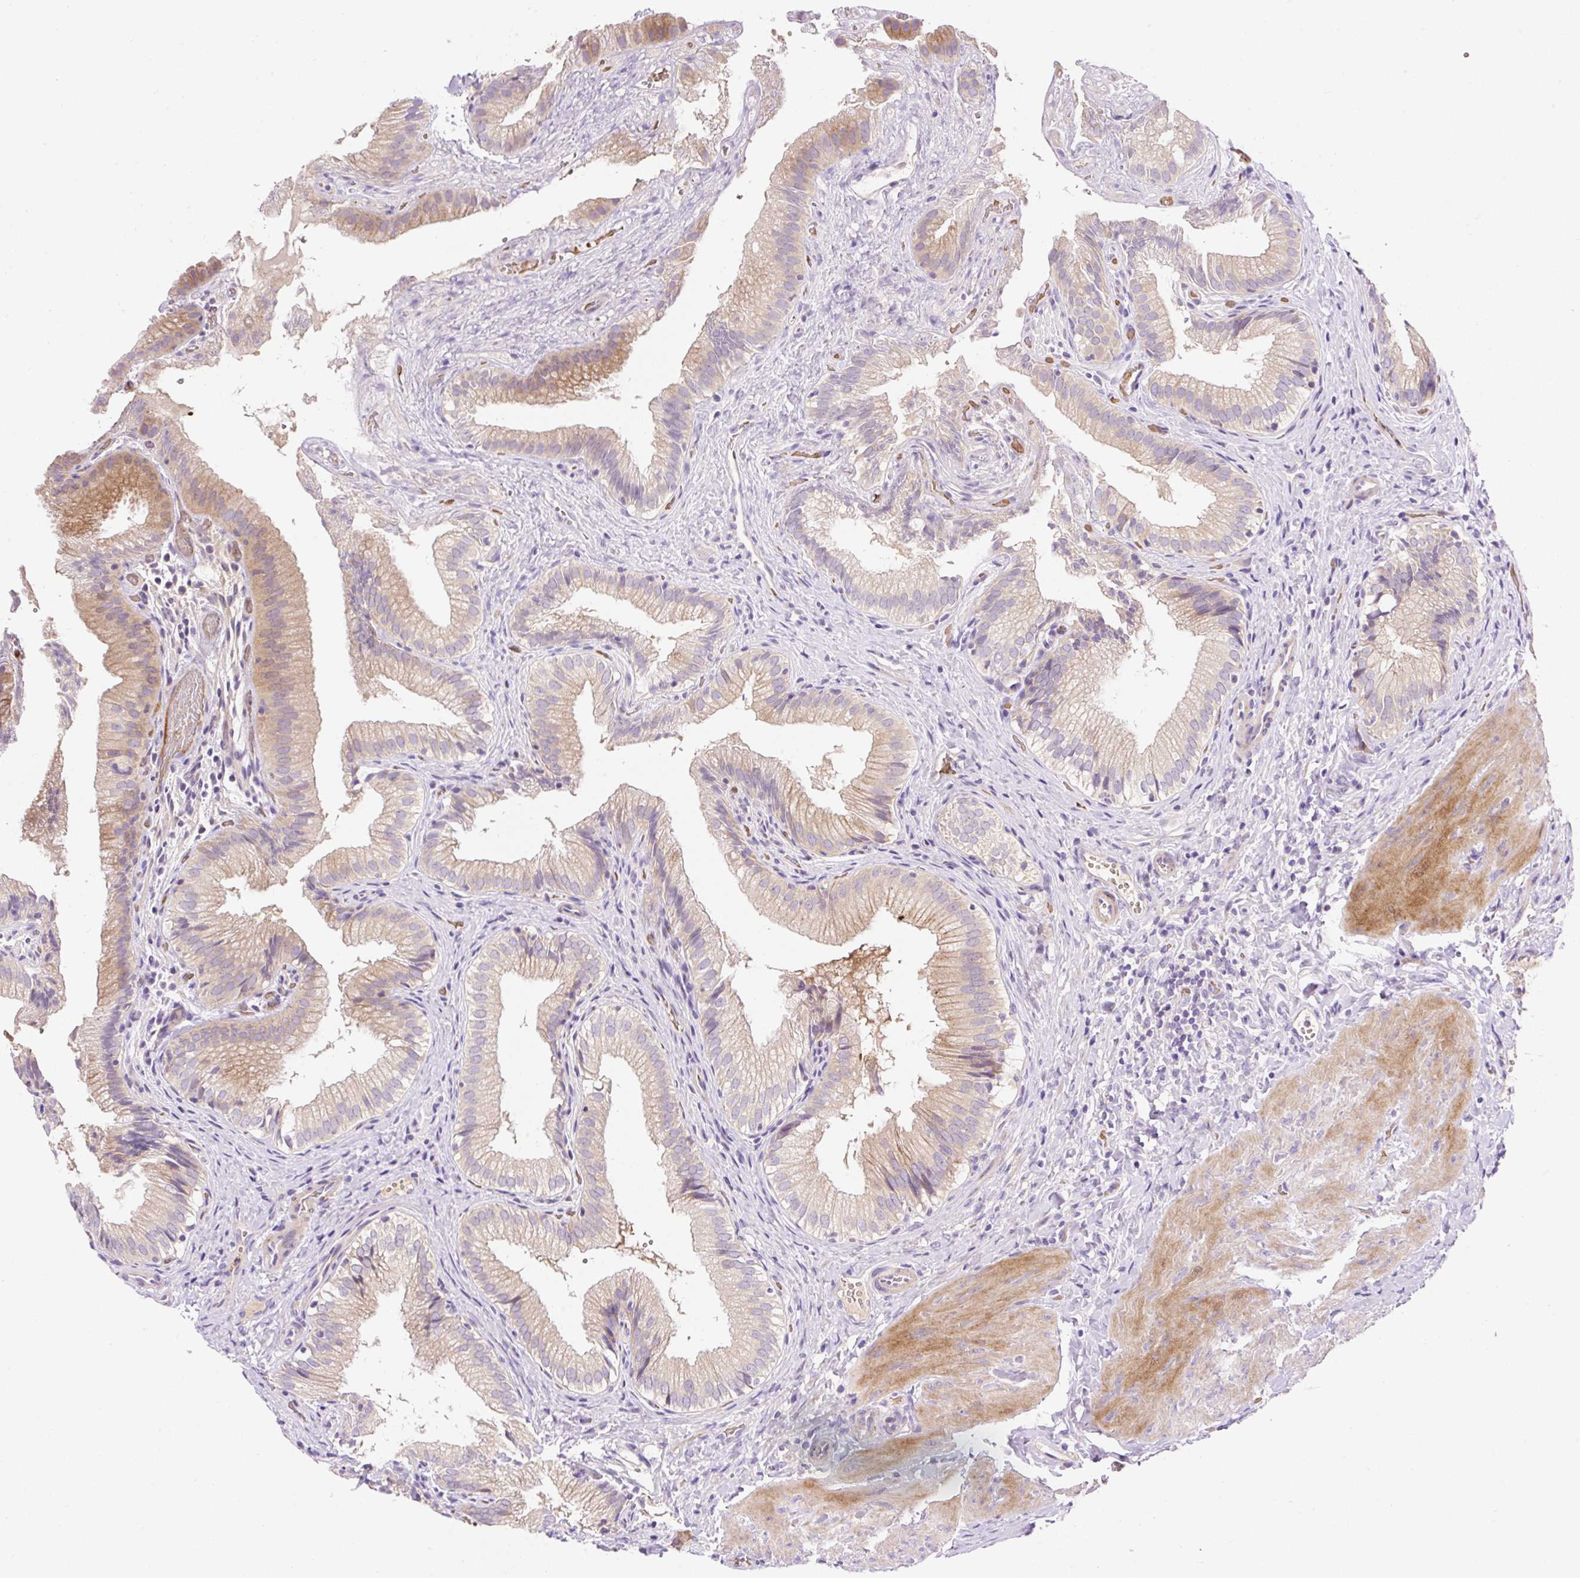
{"staining": {"intensity": "moderate", "quantity": "25%-75%", "location": "cytoplasmic/membranous"}, "tissue": "gallbladder", "cell_type": "Glandular cells", "image_type": "normal", "snomed": [{"axis": "morphology", "description": "Normal tissue, NOS"}, {"axis": "topography", "description": "Gallbladder"}], "caption": "The micrograph shows a brown stain indicating the presence of a protein in the cytoplasmic/membranous of glandular cells in gallbladder.", "gene": "LHFPL5", "patient": {"sex": "female", "age": 30}}